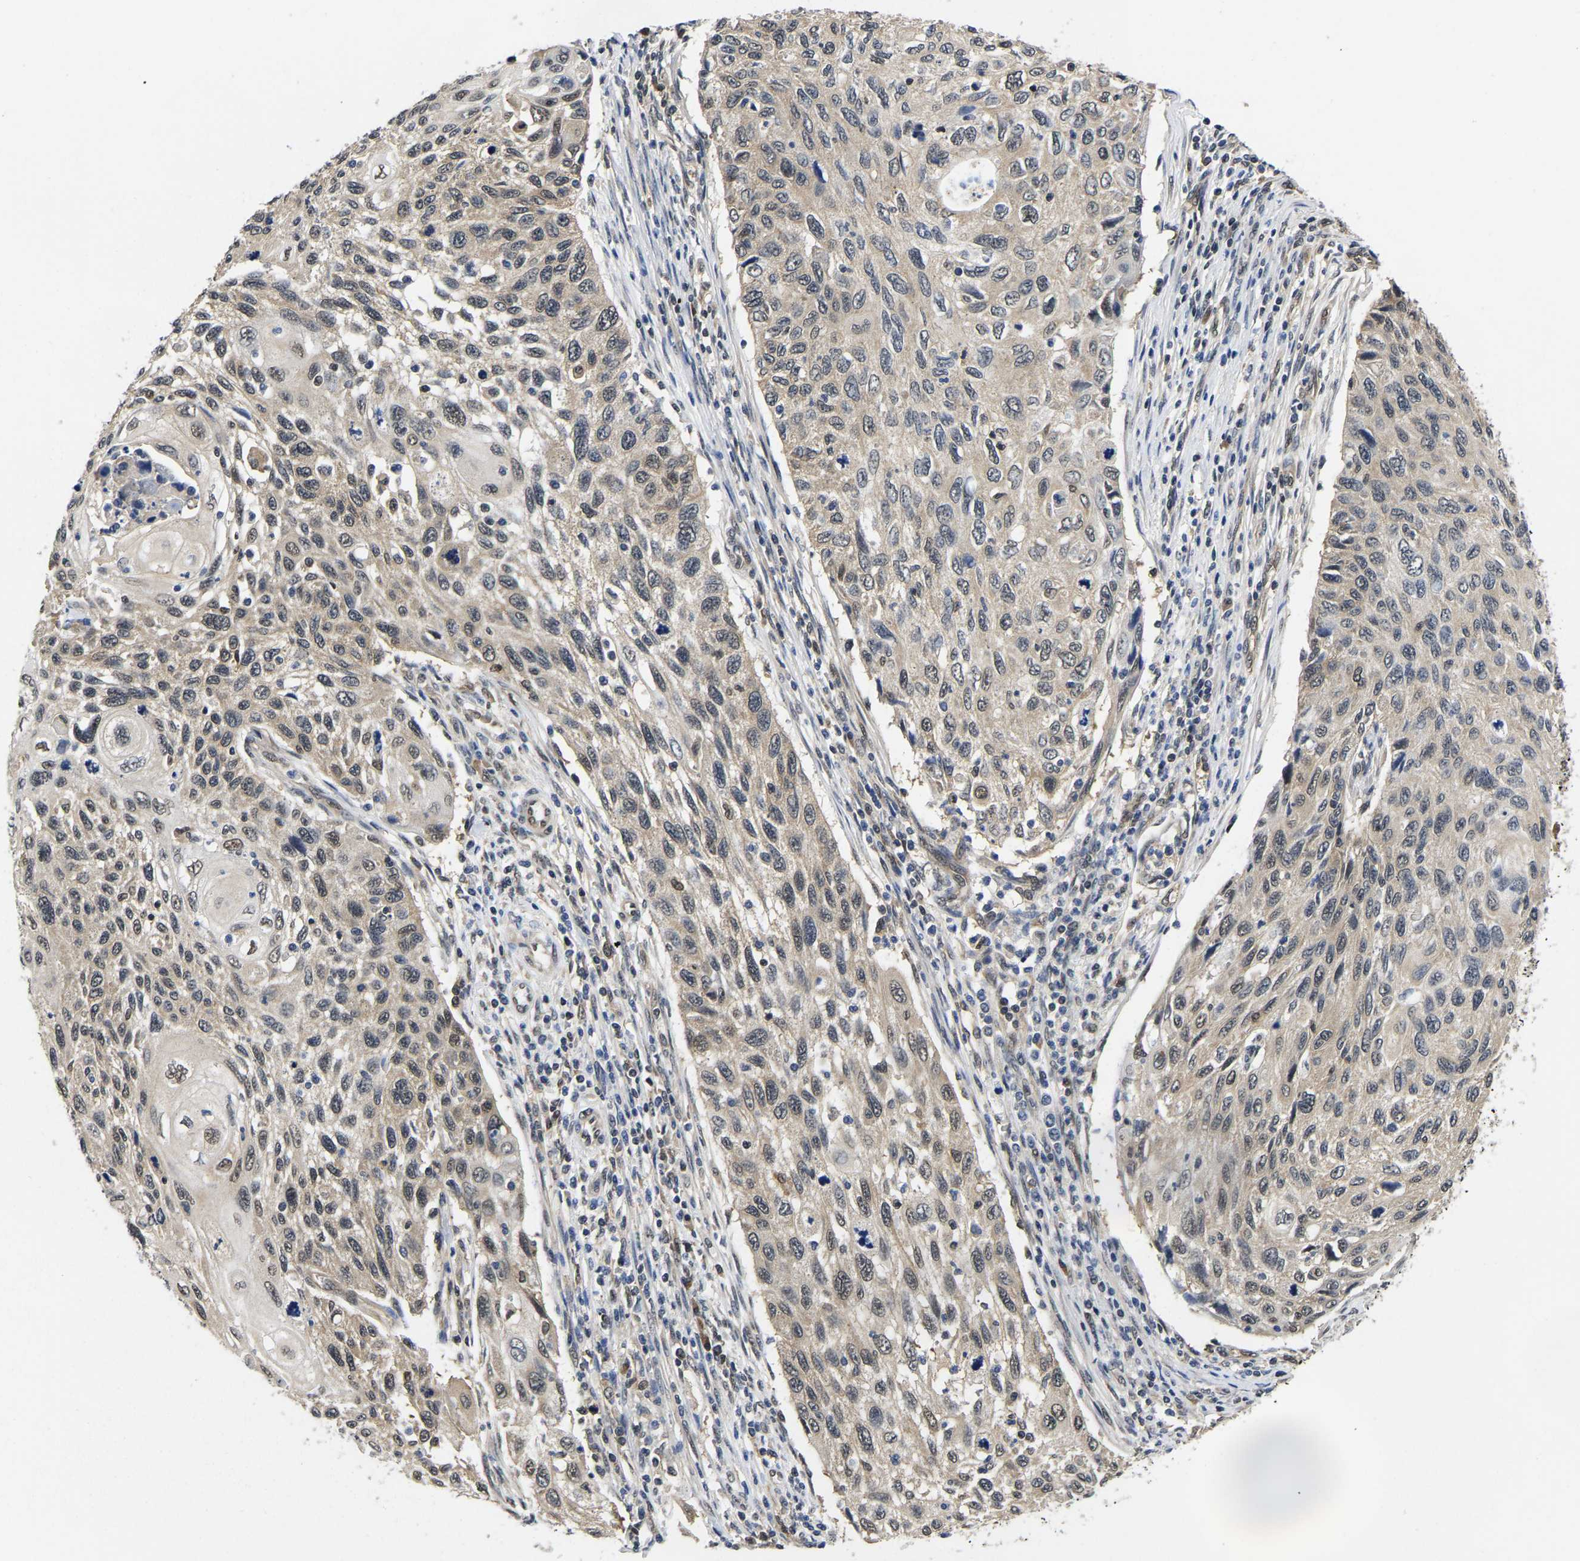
{"staining": {"intensity": "weak", "quantity": ">75%", "location": "cytoplasmic/membranous,nuclear"}, "tissue": "cervical cancer", "cell_type": "Tumor cells", "image_type": "cancer", "snomed": [{"axis": "morphology", "description": "Squamous cell carcinoma, NOS"}, {"axis": "topography", "description": "Cervix"}], "caption": "A micrograph of human squamous cell carcinoma (cervical) stained for a protein displays weak cytoplasmic/membranous and nuclear brown staining in tumor cells.", "gene": "MCOLN2", "patient": {"sex": "female", "age": 70}}